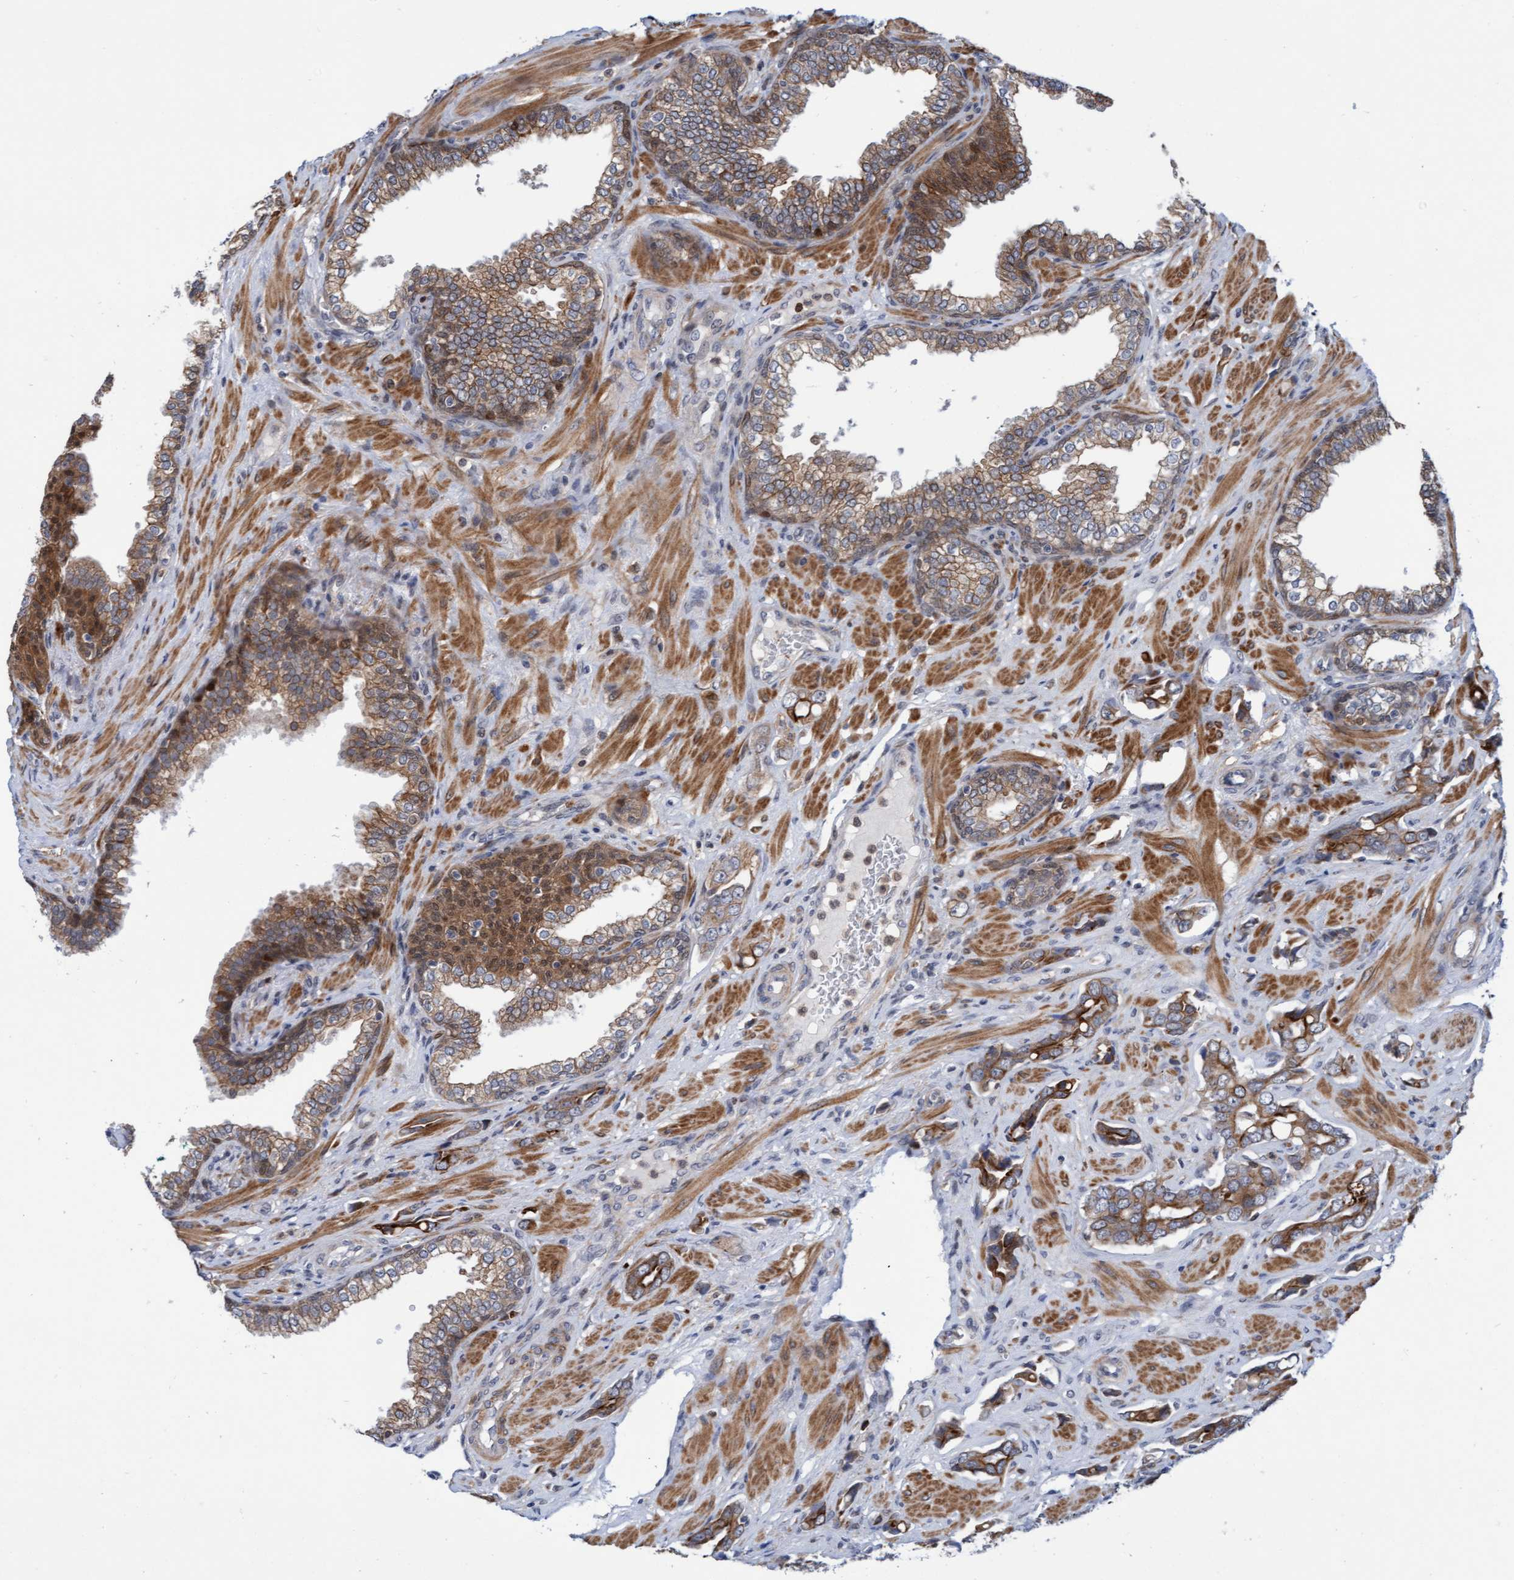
{"staining": {"intensity": "moderate", "quantity": ">75%", "location": "cytoplasmic/membranous"}, "tissue": "prostate cancer", "cell_type": "Tumor cells", "image_type": "cancer", "snomed": [{"axis": "morphology", "description": "Adenocarcinoma, High grade"}, {"axis": "topography", "description": "Prostate"}], "caption": "Tumor cells show medium levels of moderate cytoplasmic/membranous staining in approximately >75% of cells in high-grade adenocarcinoma (prostate).", "gene": "RAP1GAP2", "patient": {"sex": "male", "age": 52}}